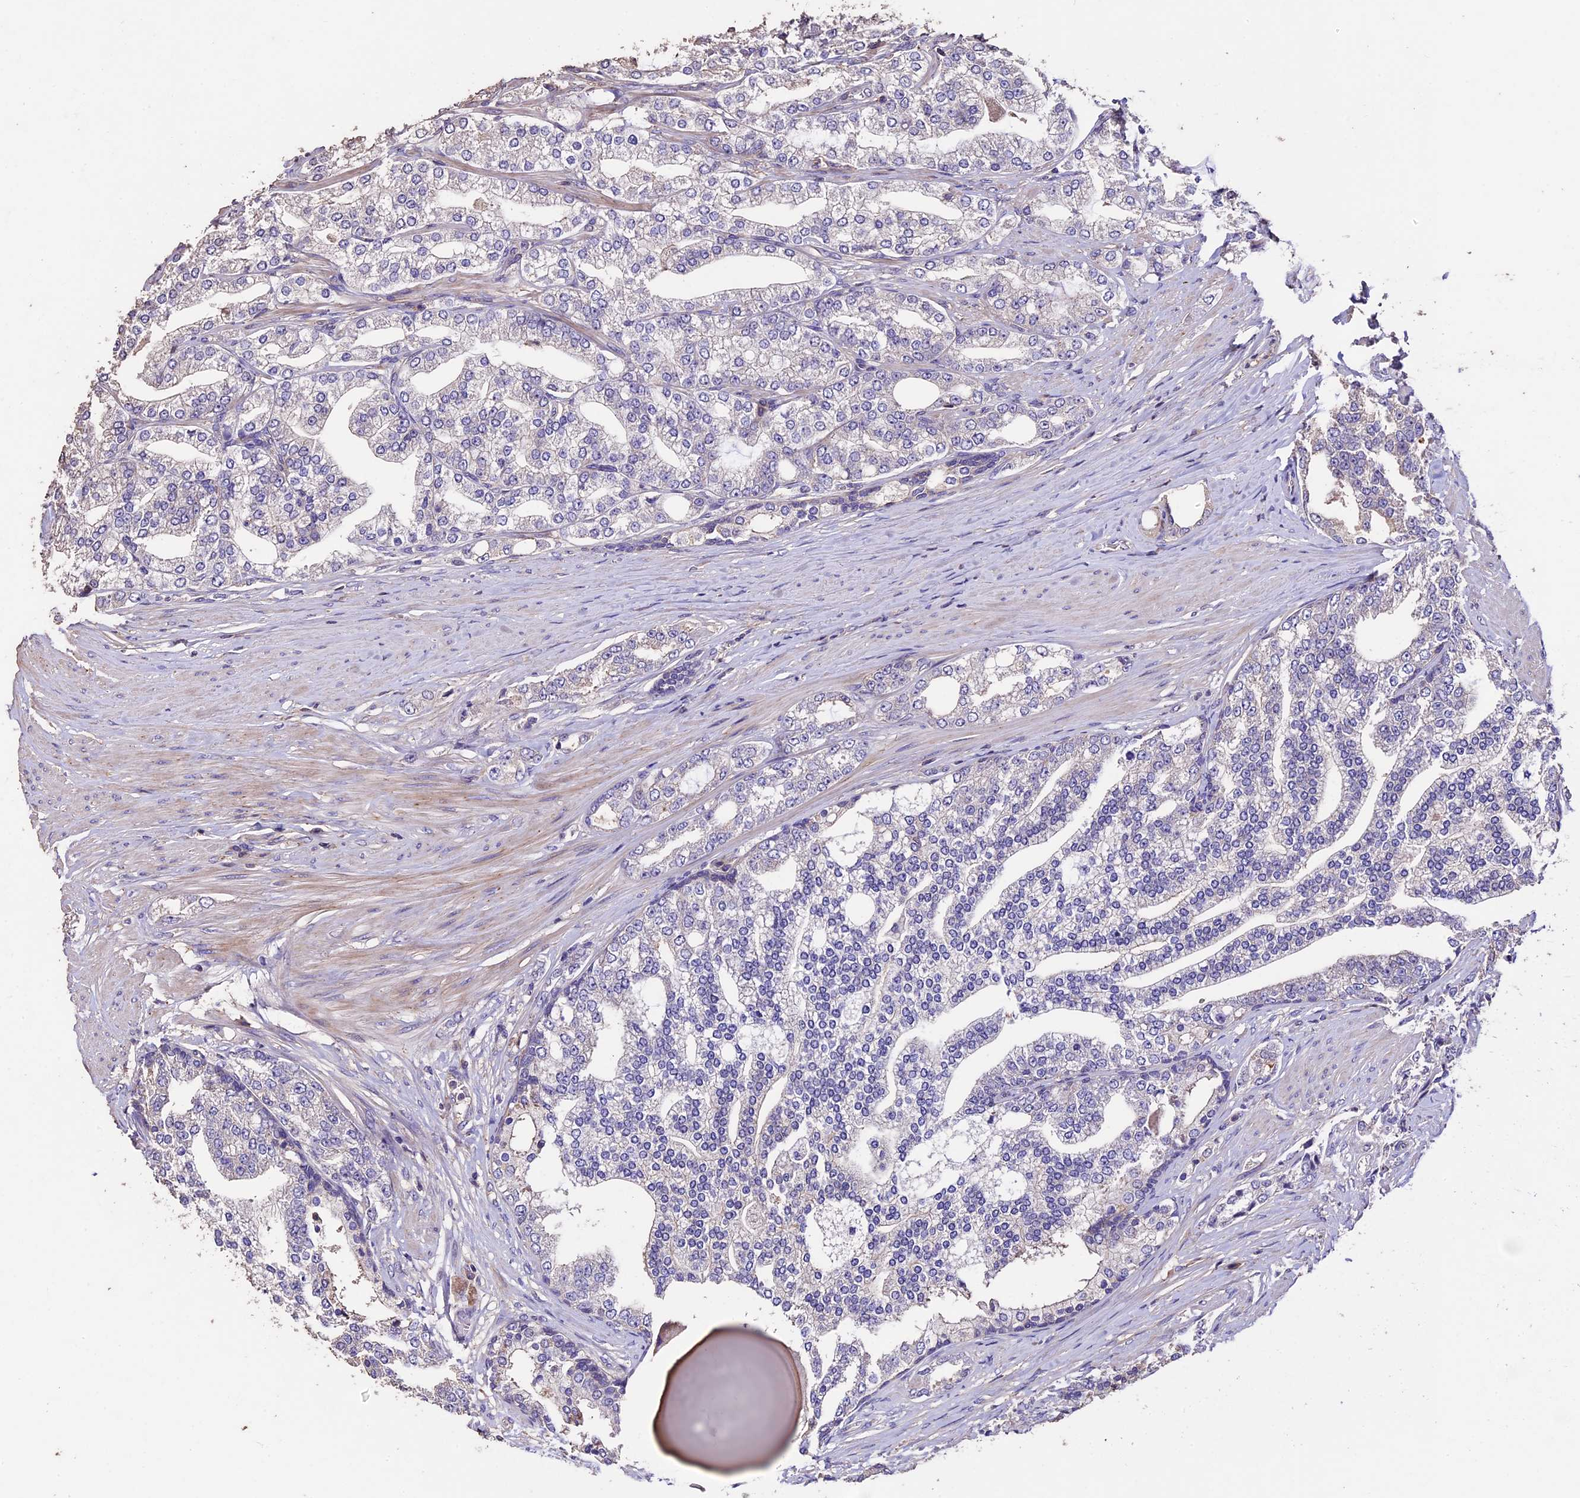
{"staining": {"intensity": "negative", "quantity": "none", "location": "none"}, "tissue": "prostate cancer", "cell_type": "Tumor cells", "image_type": "cancer", "snomed": [{"axis": "morphology", "description": "Adenocarcinoma, High grade"}, {"axis": "topography", "description": "Prostate"}], "caption": "There is no significant positivity in tumor cells of prostate adenocarcinoma (high-grade).", "gene": "USB1", "patient": {"sex": "male", "age": 64}}